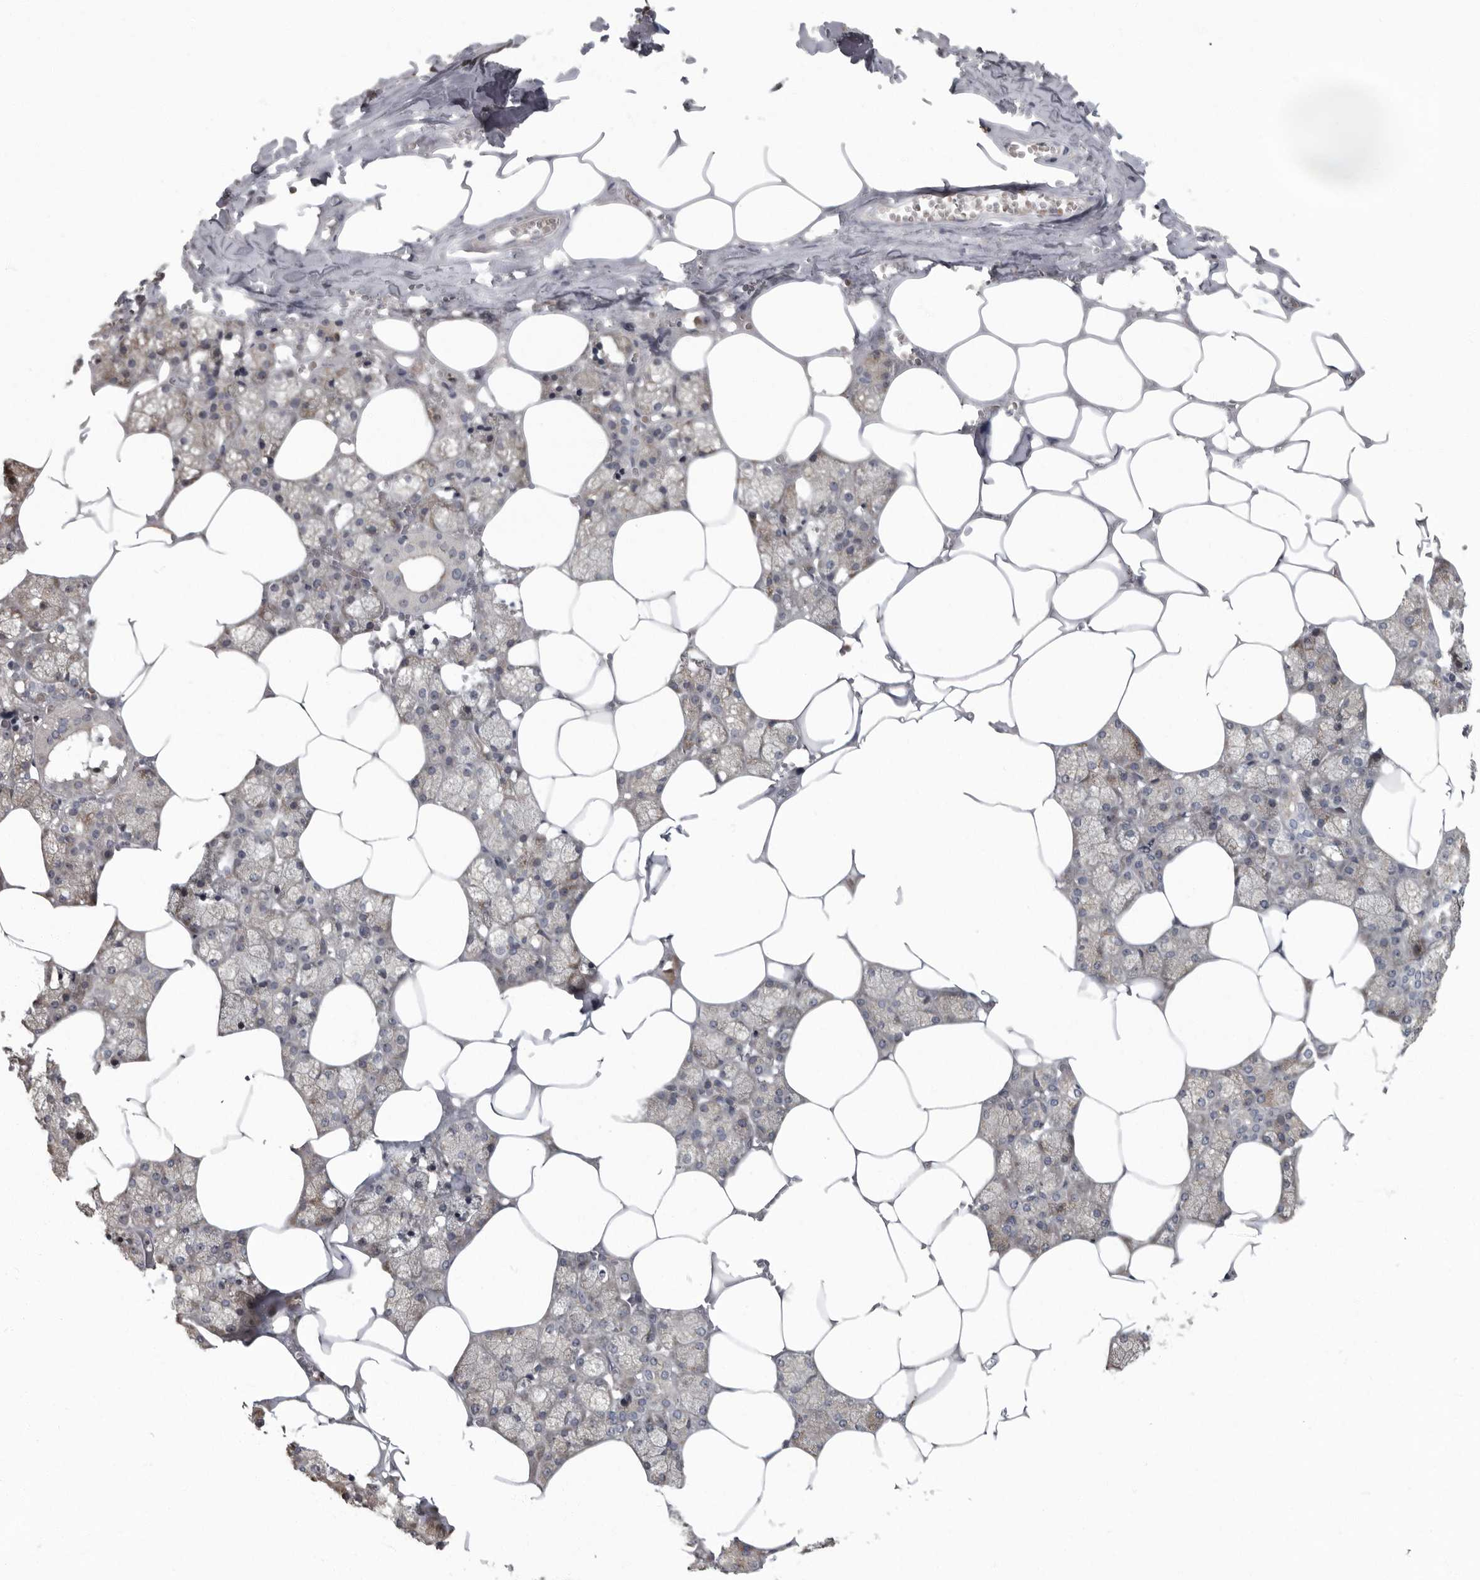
{"staining": {"intensity": "weak", "quantity": "25%-75%", "location": "cytoplasmic/membranous"}, "tissue": "salivary gland", "cell_type": "Glandular cells", "image_type": "normal", "snomed": [{"axis": "morphology", "description": "Normal tissue, NOS"}, {"axis": "topography", "description": "Salivary gland"}], "caption": "Protein expression analysis of normal salivary gland exhibits weak cytoplasmic/membranous expression in approximately 25%-75% of glandular cells.", "gene": "PDCD11", "patient": {"sex": "male", "age": 62}}